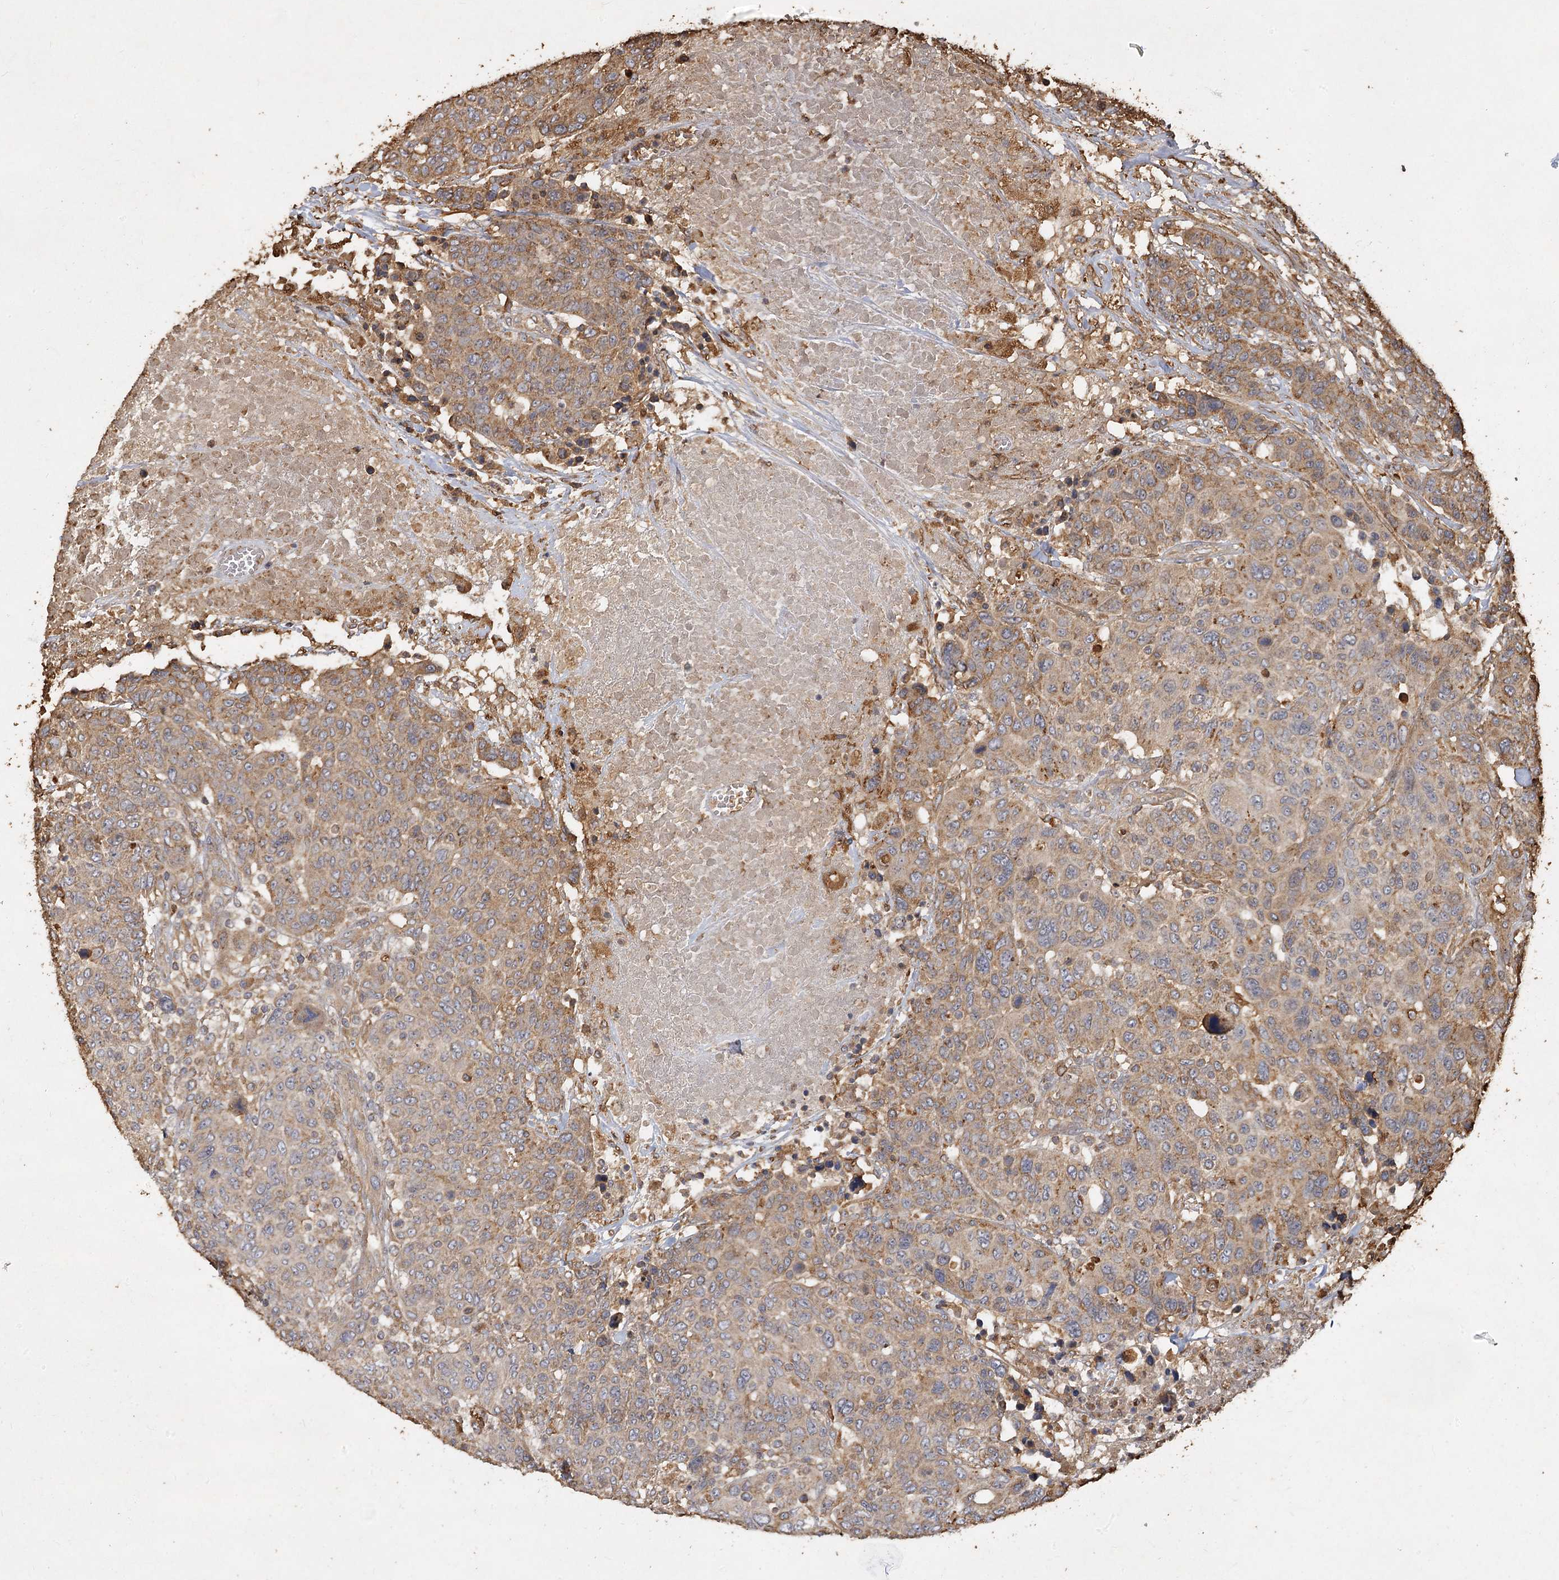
{"staining": {"intensity": "moderate", "quantity": "25%-75%", "location": "cytoplasmic/membranous"}, "tissue": "breast cancer", "cell_type": "Tumor cells", "image_type": "cancer", "snomed": [{"axis": "morphology", "description": "Duct carcinoma"}, {"axis": "topography", "description": "Breast"}], "caption": "Breast cancer was stained to show a protein in brown. There is medium levels of moderate cytoplasmic/membranous expression in approximately 25%-75% of tumor cells. Nuclei are stained in blue.", "gene": "PIK3C2A", "patient": {"sex": "female", "age": 37}}